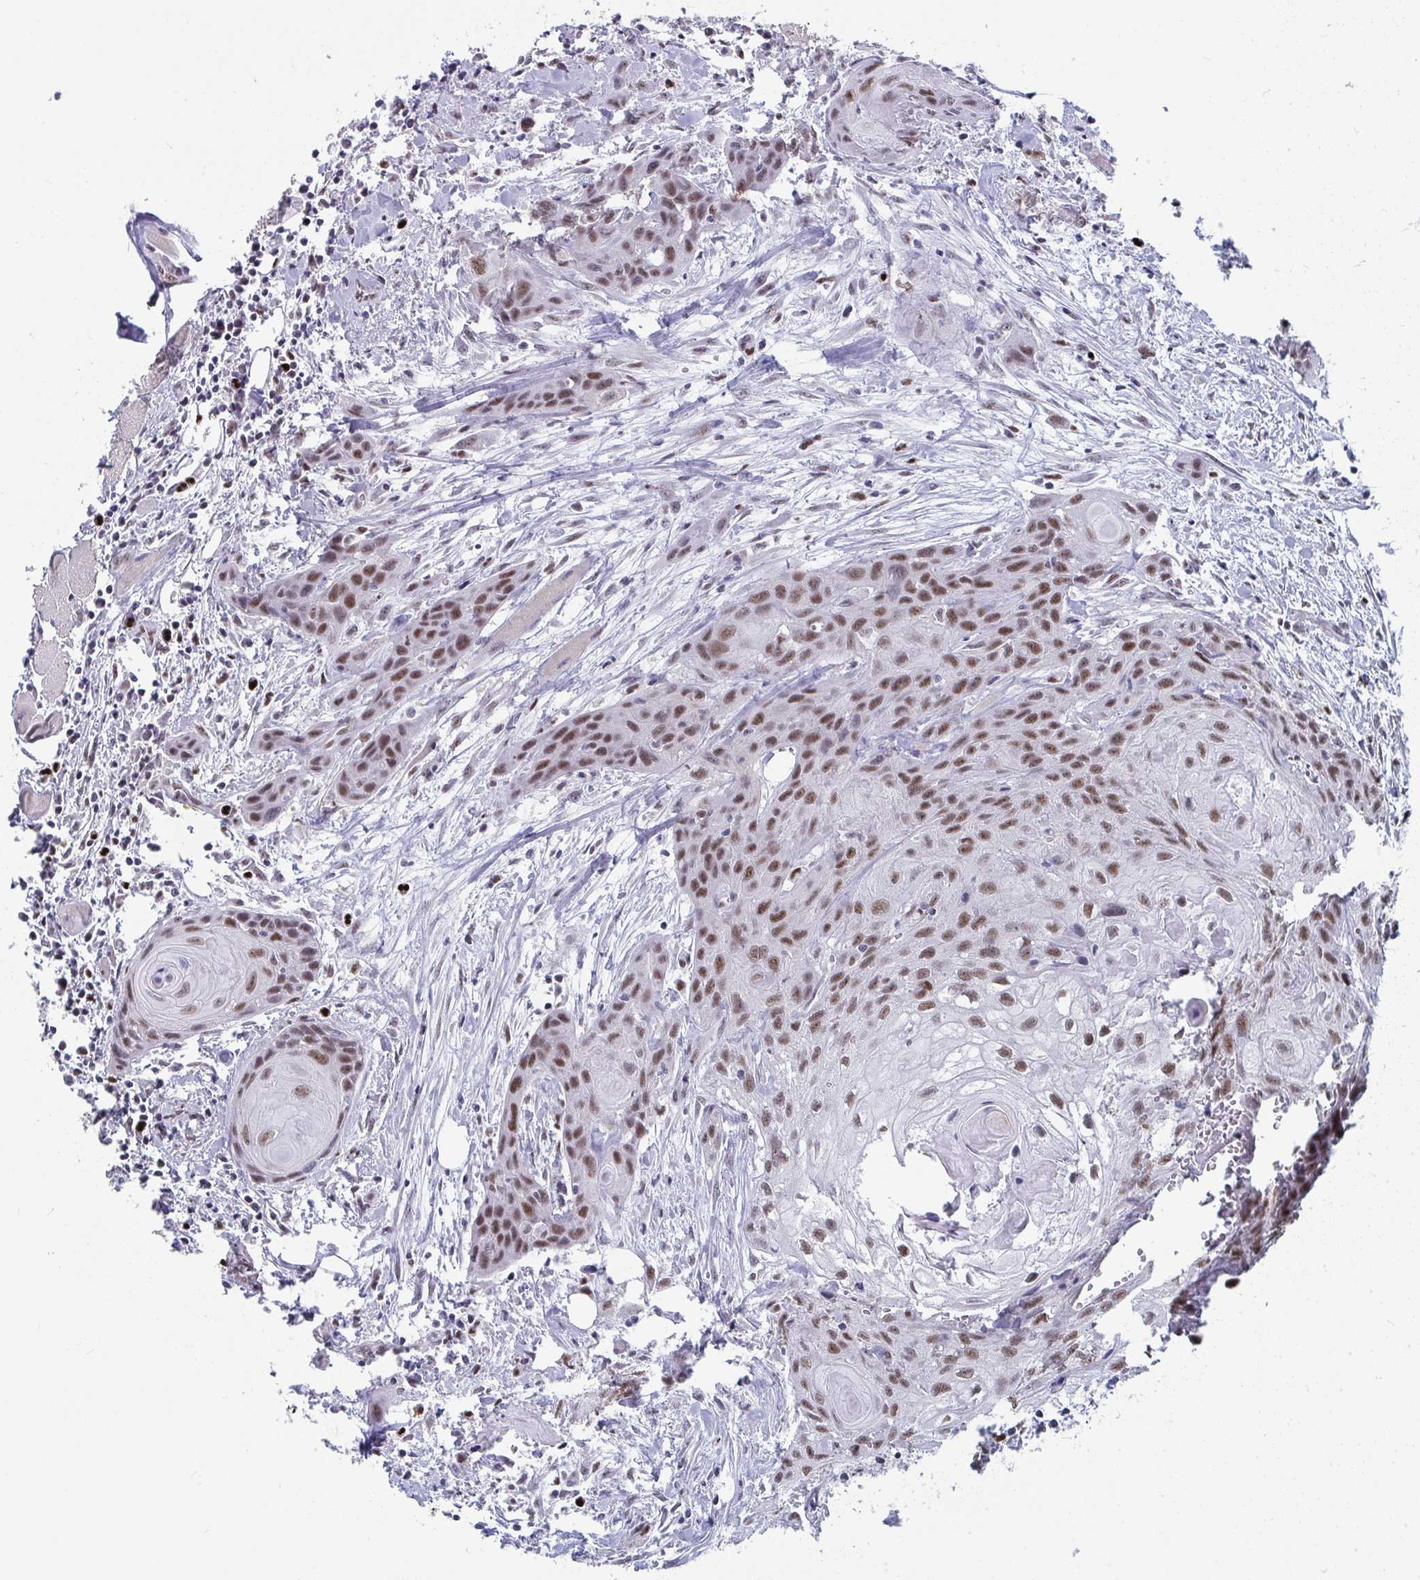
{"staining": {"intensity": "moderate", "quantity": ">75%", "location": "nuclear"}, "tissue": "head and neck cancer", "cell_type": "Tumor cells", "image_type": "cancer", "snomed": [{"axis": "morphology", "description": "Squamous cell carcinoma, NOS"}, {"axis": "topography", "description": "Oral tissue"}, {"axis": "topography", "description": "Head-Neck"}], "caption": "A high-resolution photomicrograph shows immunohistochemistry staining of head and neck cancer (squamous cell carcinoma), which exhibits moderate nuclear expression in about >75% of tumor cells.", "gene": "JDP2", "patient": {"sex": "male", "age": 58}}